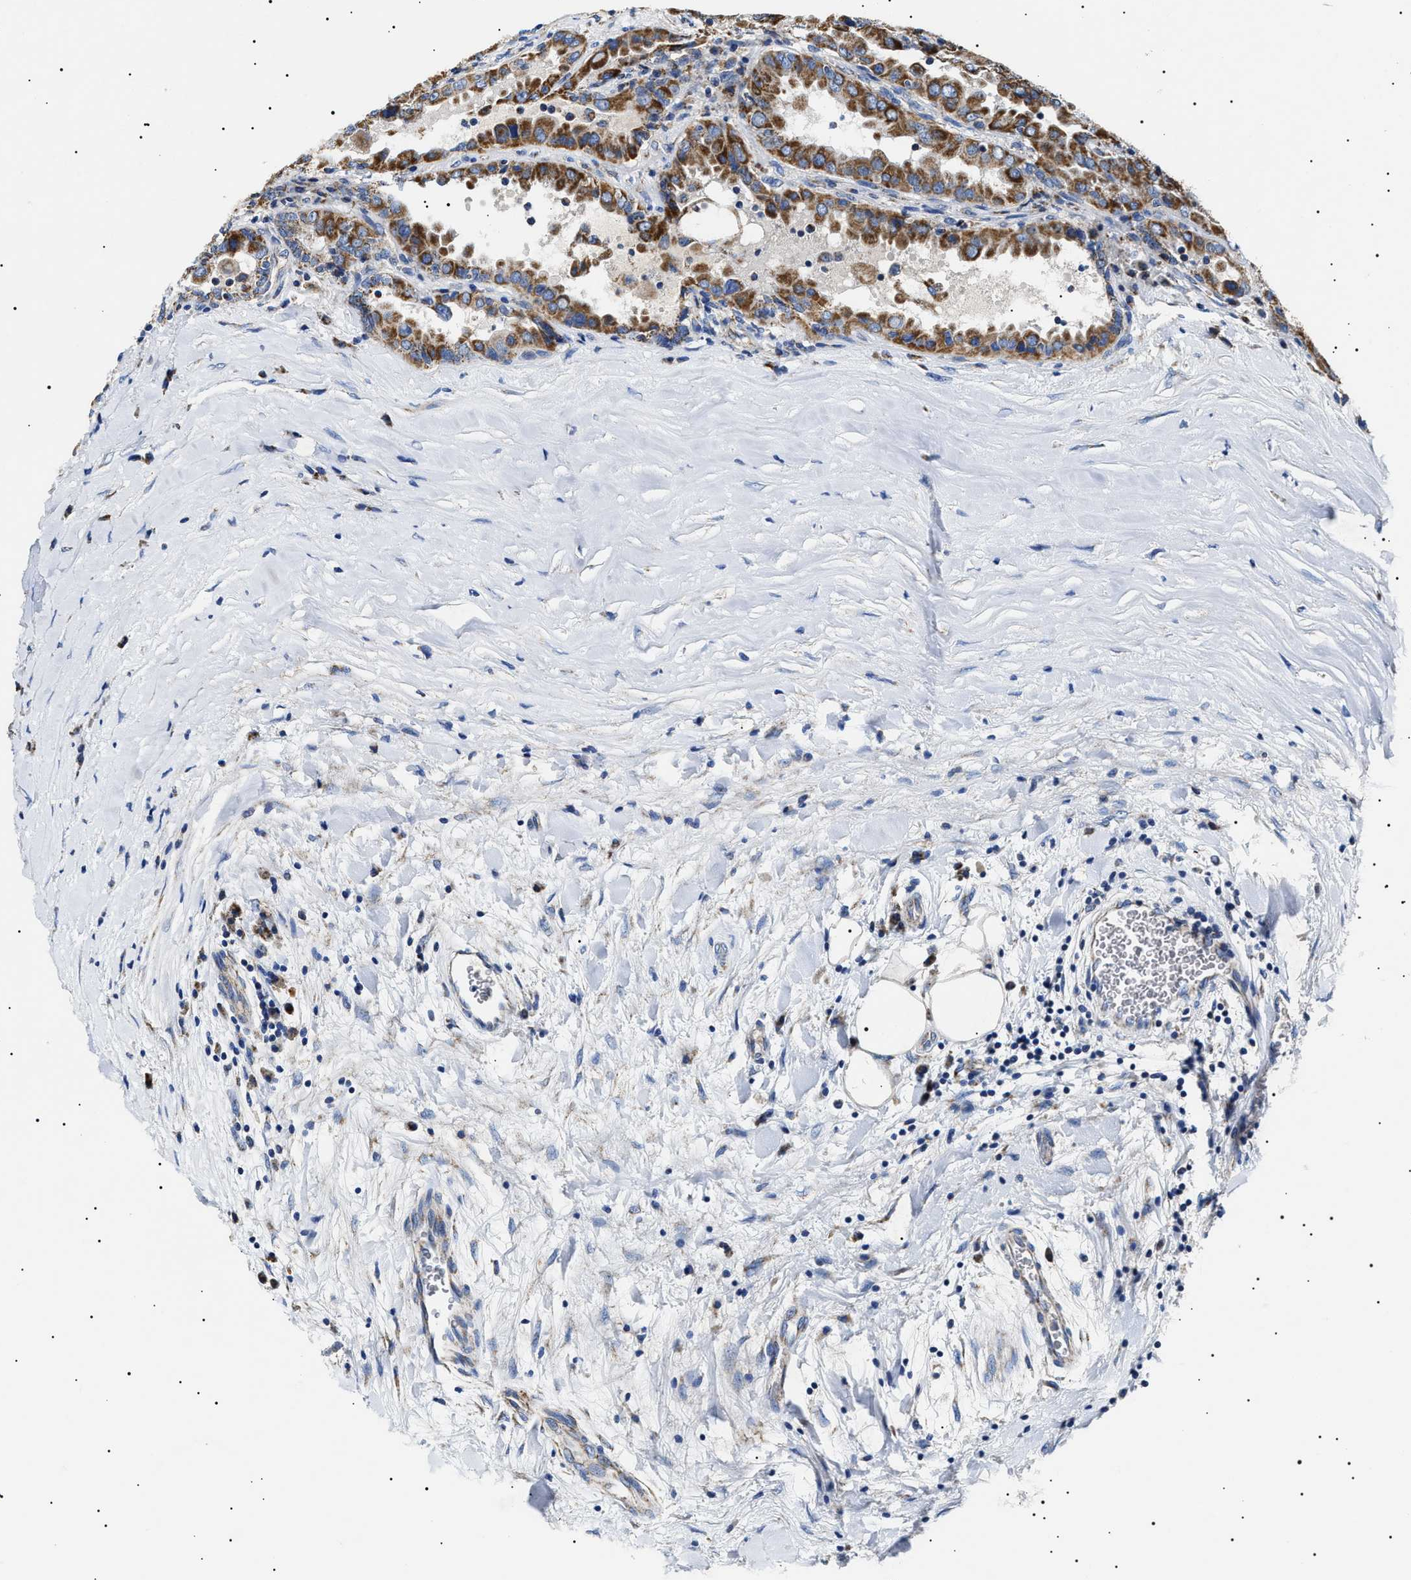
{"staining": {"intensity": "strong", "quantity": ">75%", "location": "cytoplasmic/membranous"}, "tissue": "thyroid cancer", "cell_type": "Tumor cells", "image_type": "cancer", "snomed": [{"axis": "morphology", "description": "Papillary adenocarcinoma, NOS"}, {"axis": "topography", "description": "Thyroid gland"}], "caption": "Protein staining of thyroid papillary adenocarcinoma tissue shows strong cytoplasmic/membranous expression in about >75% of tumor cells.", "gene": "CHRDL2", "patient": {"sex": "male", "age": 33}}